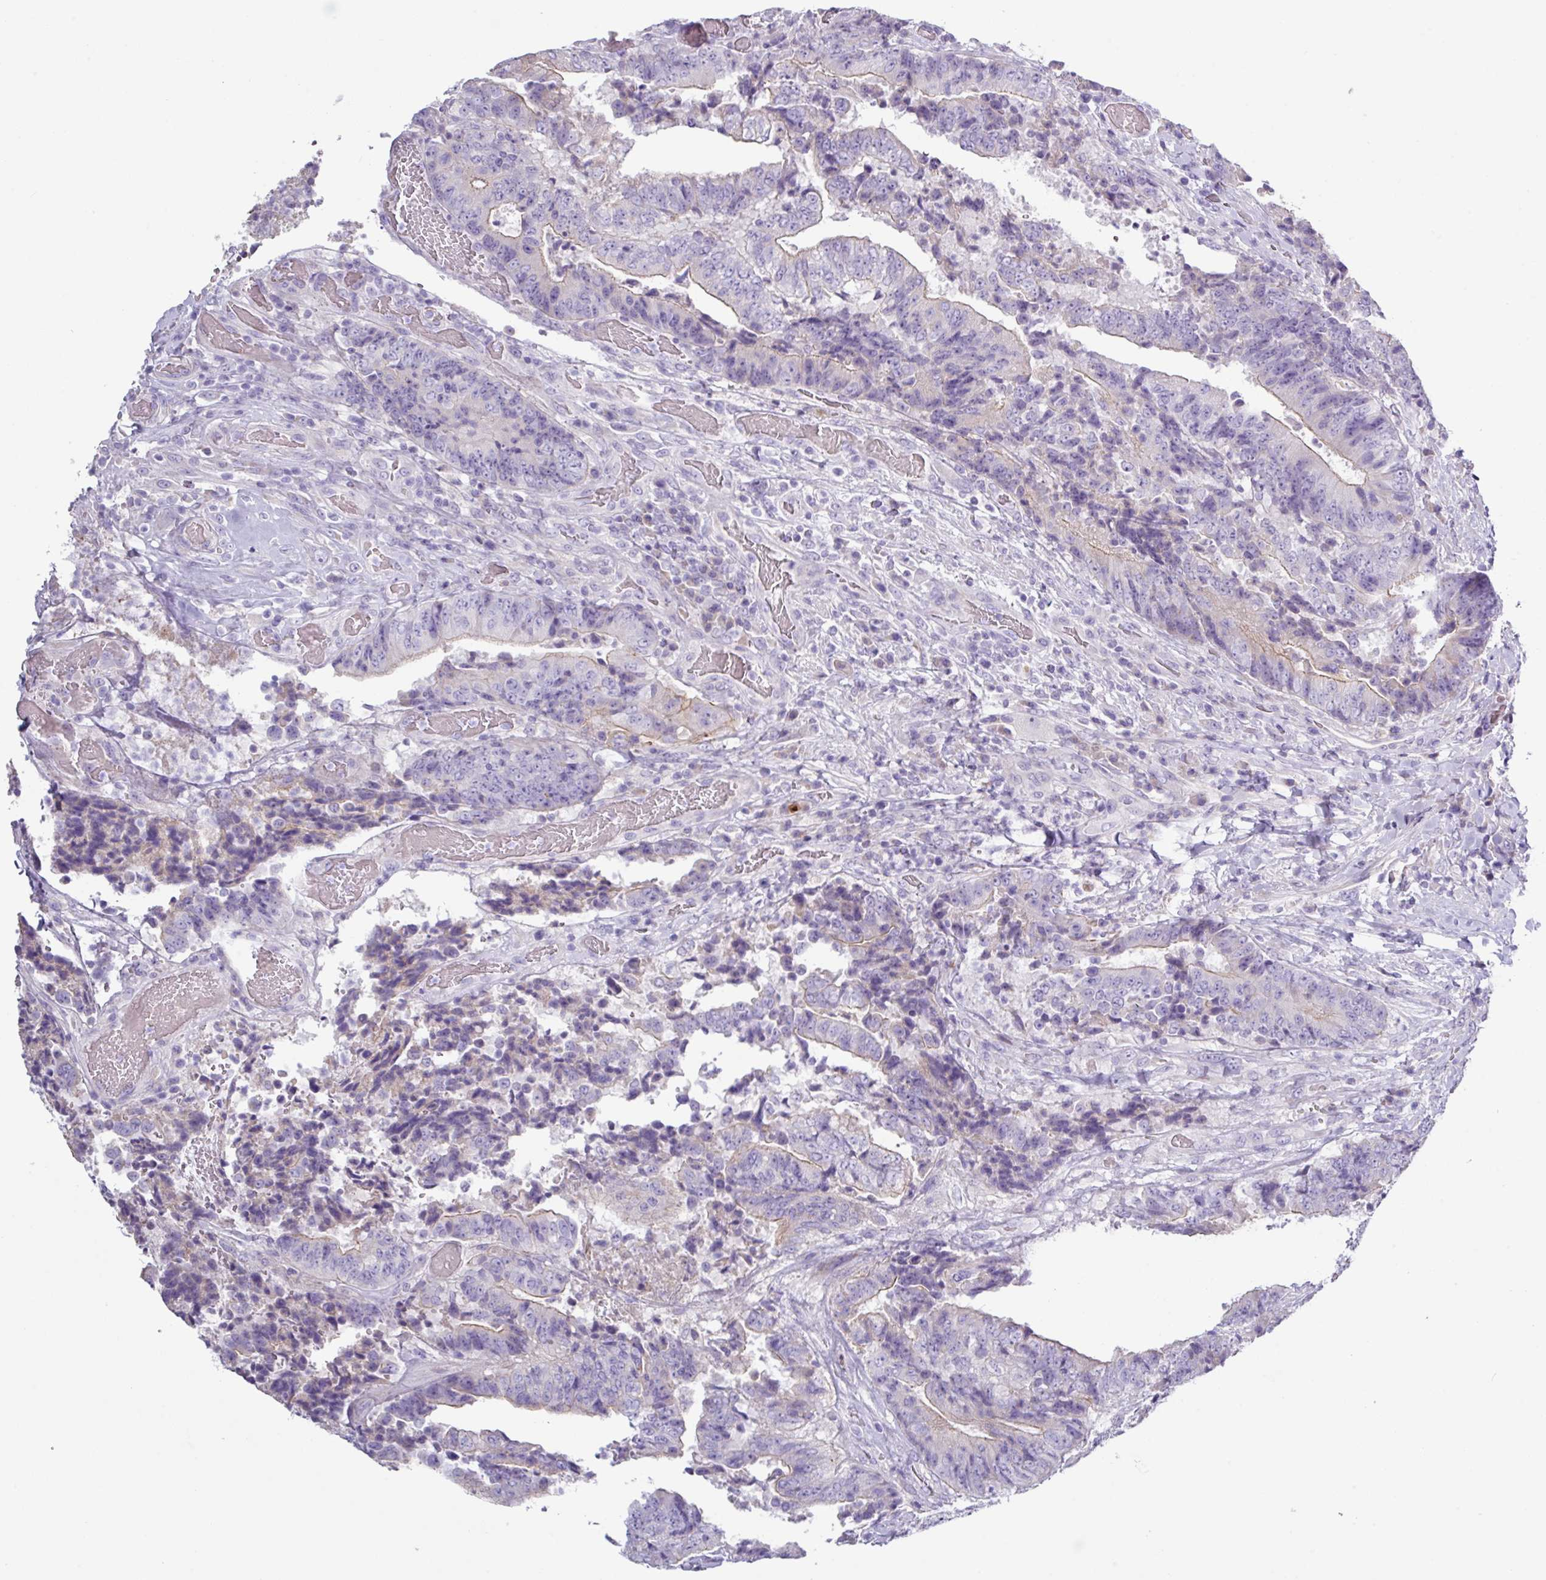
{"staining": {"intensity": "negative", "quantity": "none", "location": "none"}, "tissue": "colorectal cancer", "cell_type": "Tumor cells", "image_type": "cancer", "snomed": [{"axis": "morphology", "description": "Adenocarcinoma, NOS"}, {"axis": "topography", "description": "Rectum"}], "caption": "There is no significant positivity in tumor cells of colorectal cancer.", "gene": "RGS16", "patient": {"sex": "male", "age": 72}}